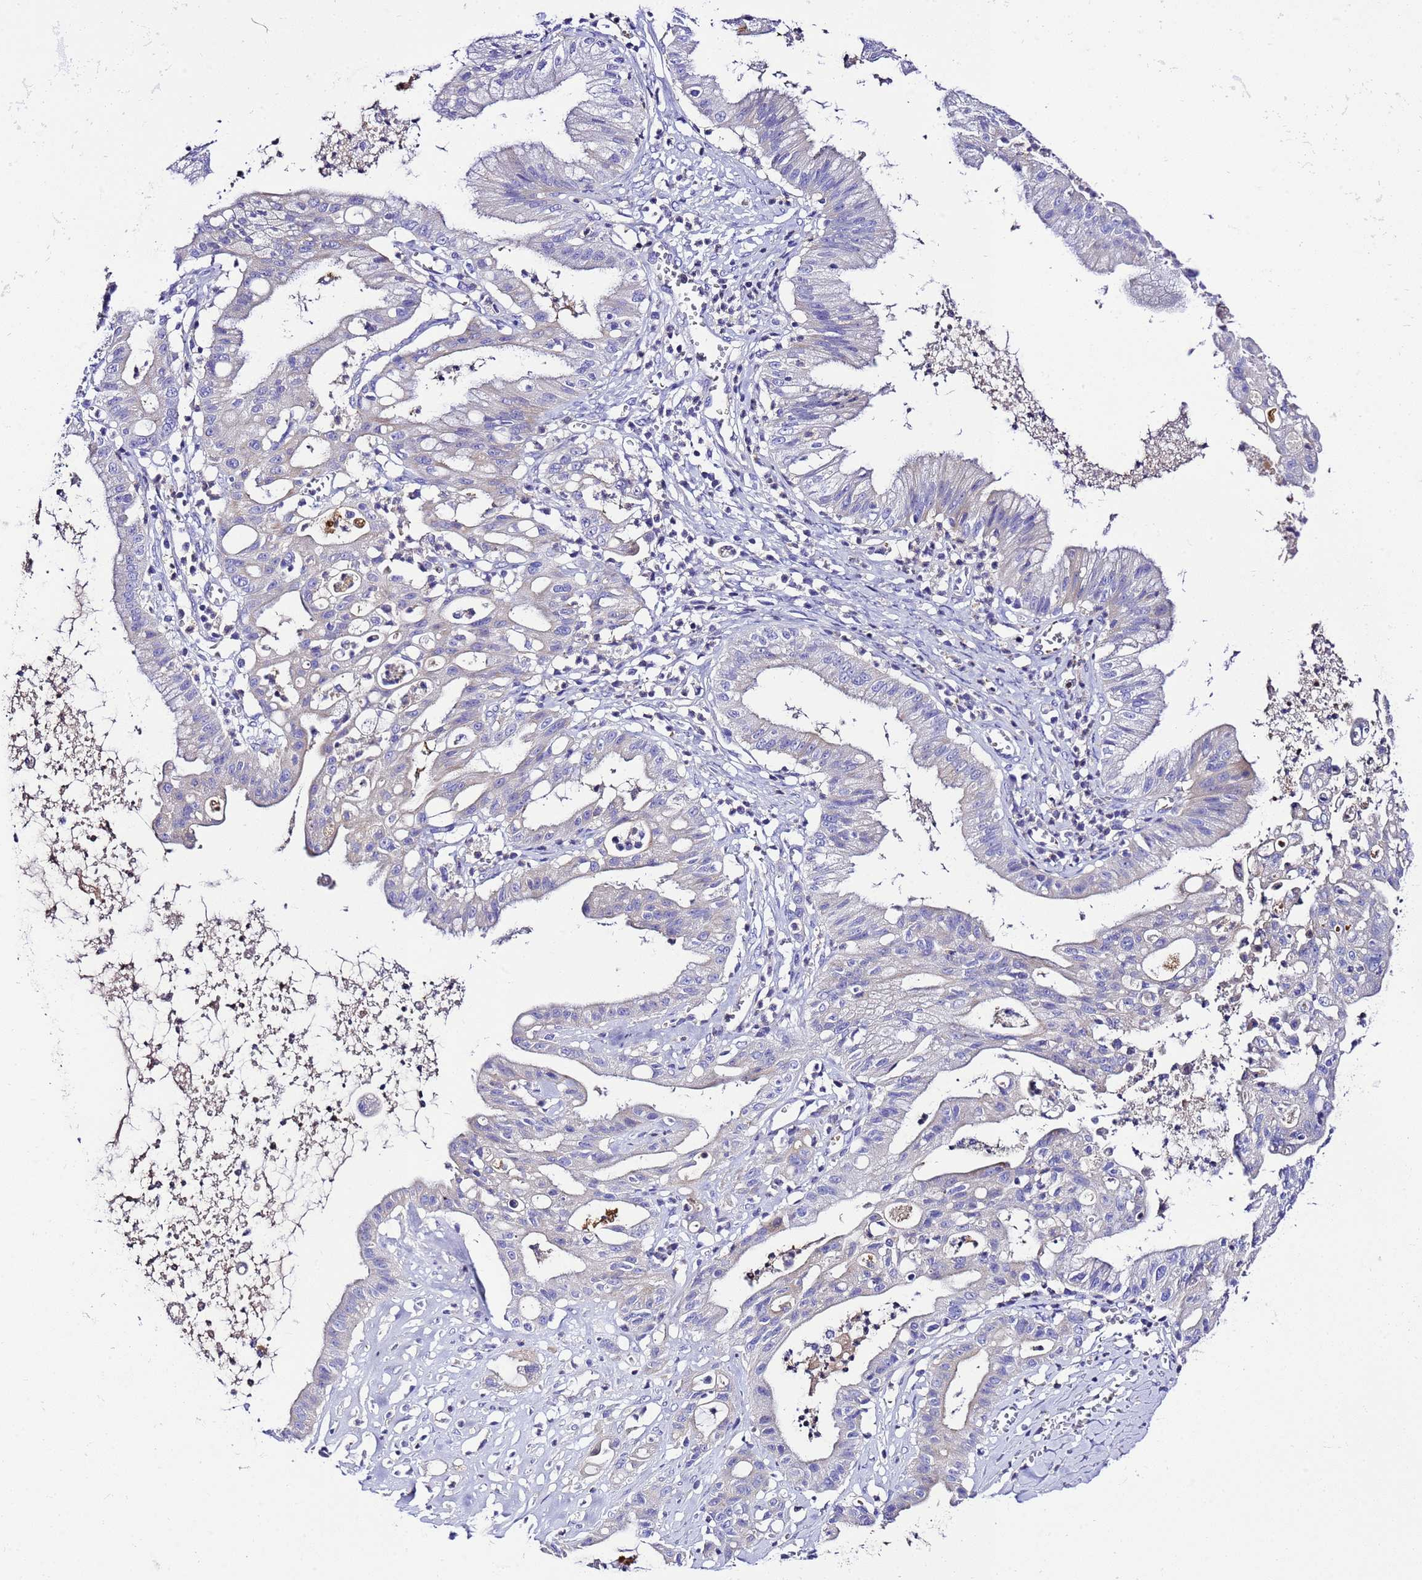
{"staining": {"intensity": "negative", "quantity": "none", "location": "none"}, "tissue": "ovarian cancer", "cell_type": "Tumor cells", "image_type": "cancer", "snomed": [{"axis": "morphology", "description": "Cystadenocarcinoma, mucinous, NOS"}, {"axis": "topography", "description": "Ovary"}], "caption": "IHC of human ovarian cancer (mucinous cystadenocarcinoma) exhibits no positivity in tumor cells.", "gene": "UGT2A1", "patient": {"sex": "female", "age": 70}}